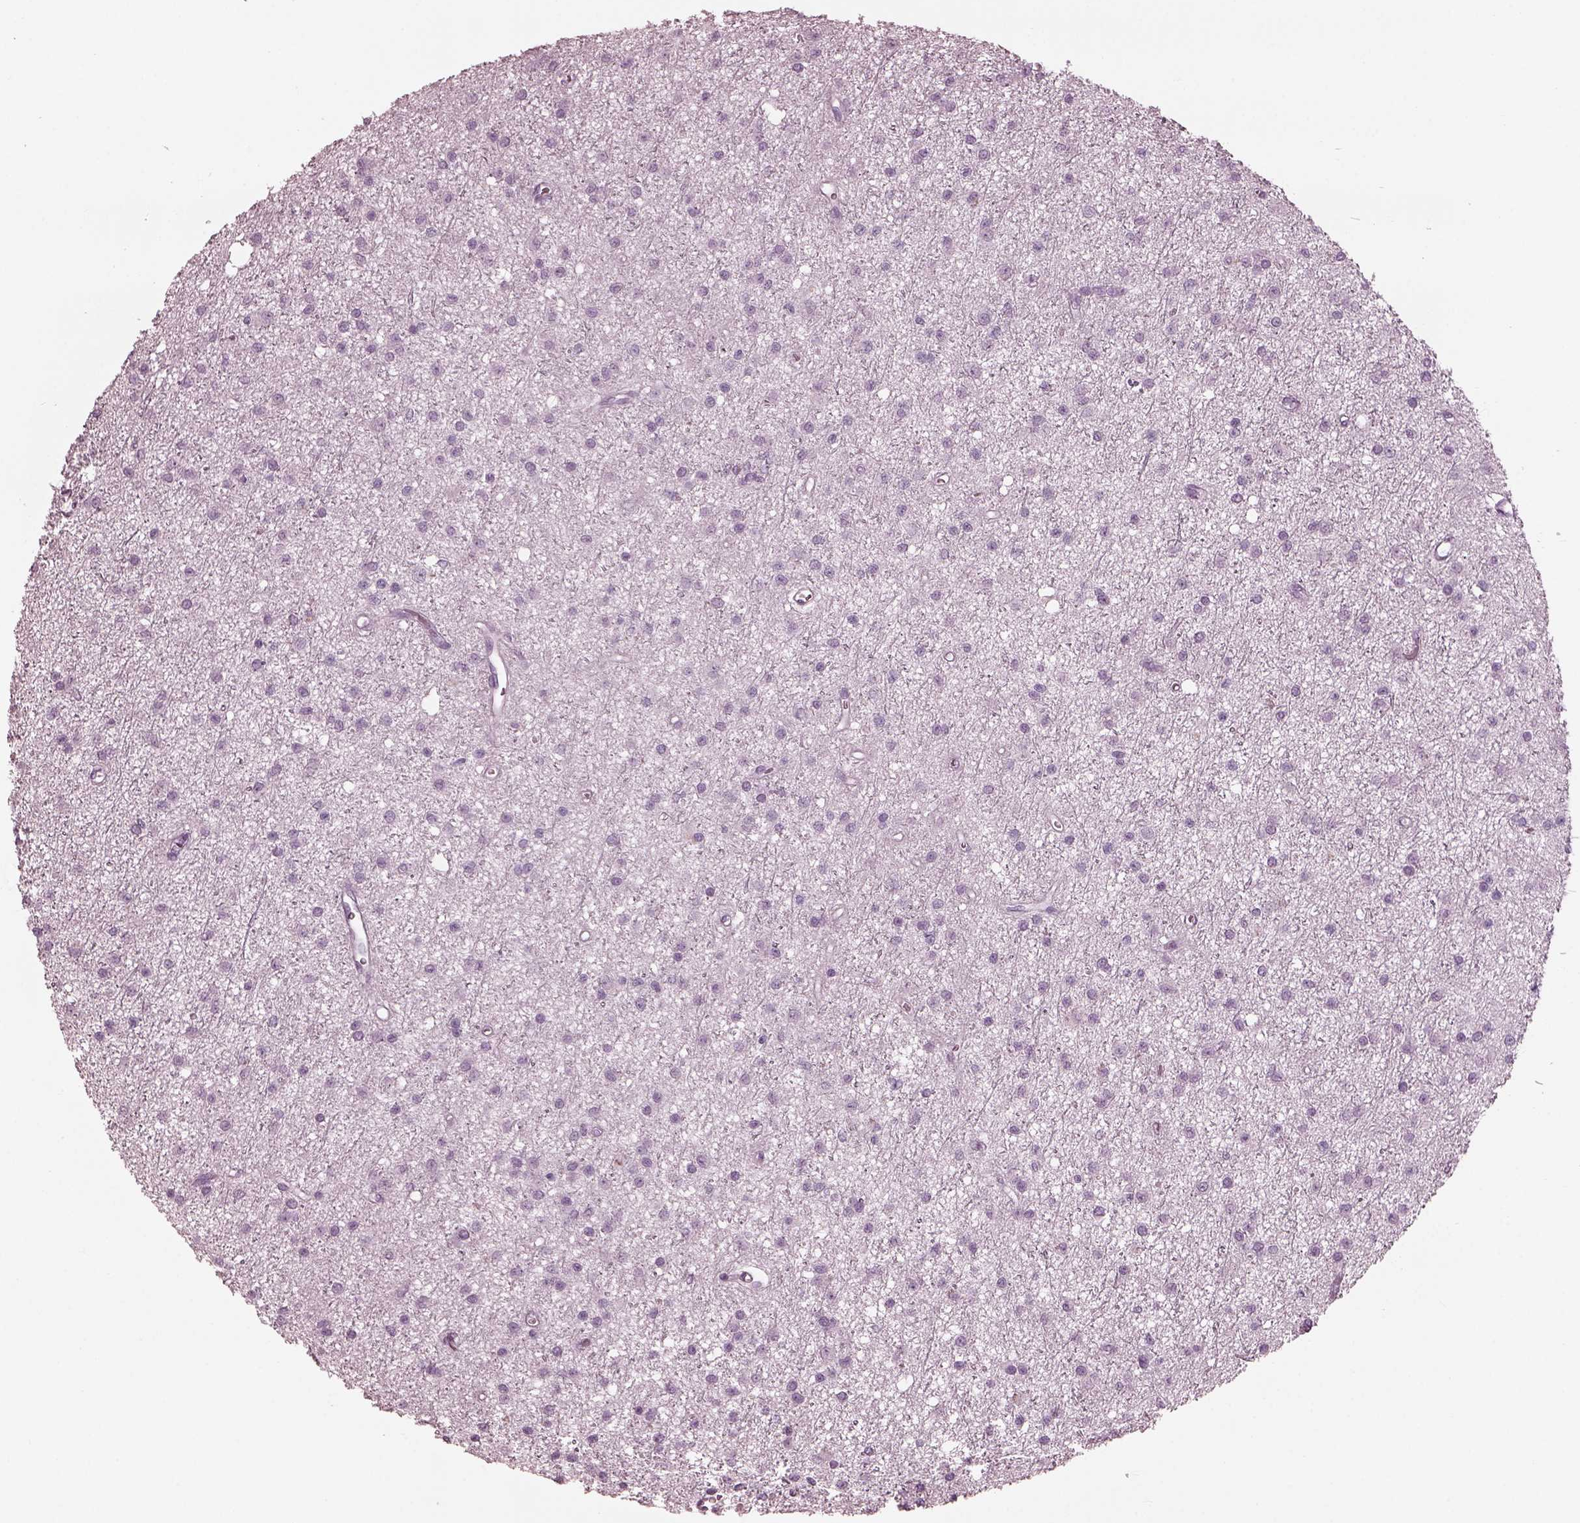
{"staining": {"intensity": "negative", "quantity": "none", "location": "none"}, "tissue": "glioma", "cell_type": "Tumor cells", "image_type": "cancer", "snomed": [{"axis": "morphology", "description": "Glioma, malignant, Low grade"}, {"axis": "topography", "description": "Brain"}], "caption": "Immunohistochemistry (IHC) photomicrograph of neoplastic tissue: human glioma stained with DAB exhibits no significant protein staining in tumor cells. Brightfield microscopy of immunohistochemistry stained with DAB (brown) and hematoxylin (blue), captured at high magnification.", "gene": "FABP9", "patient": {"sex": "male", "age": 27}}